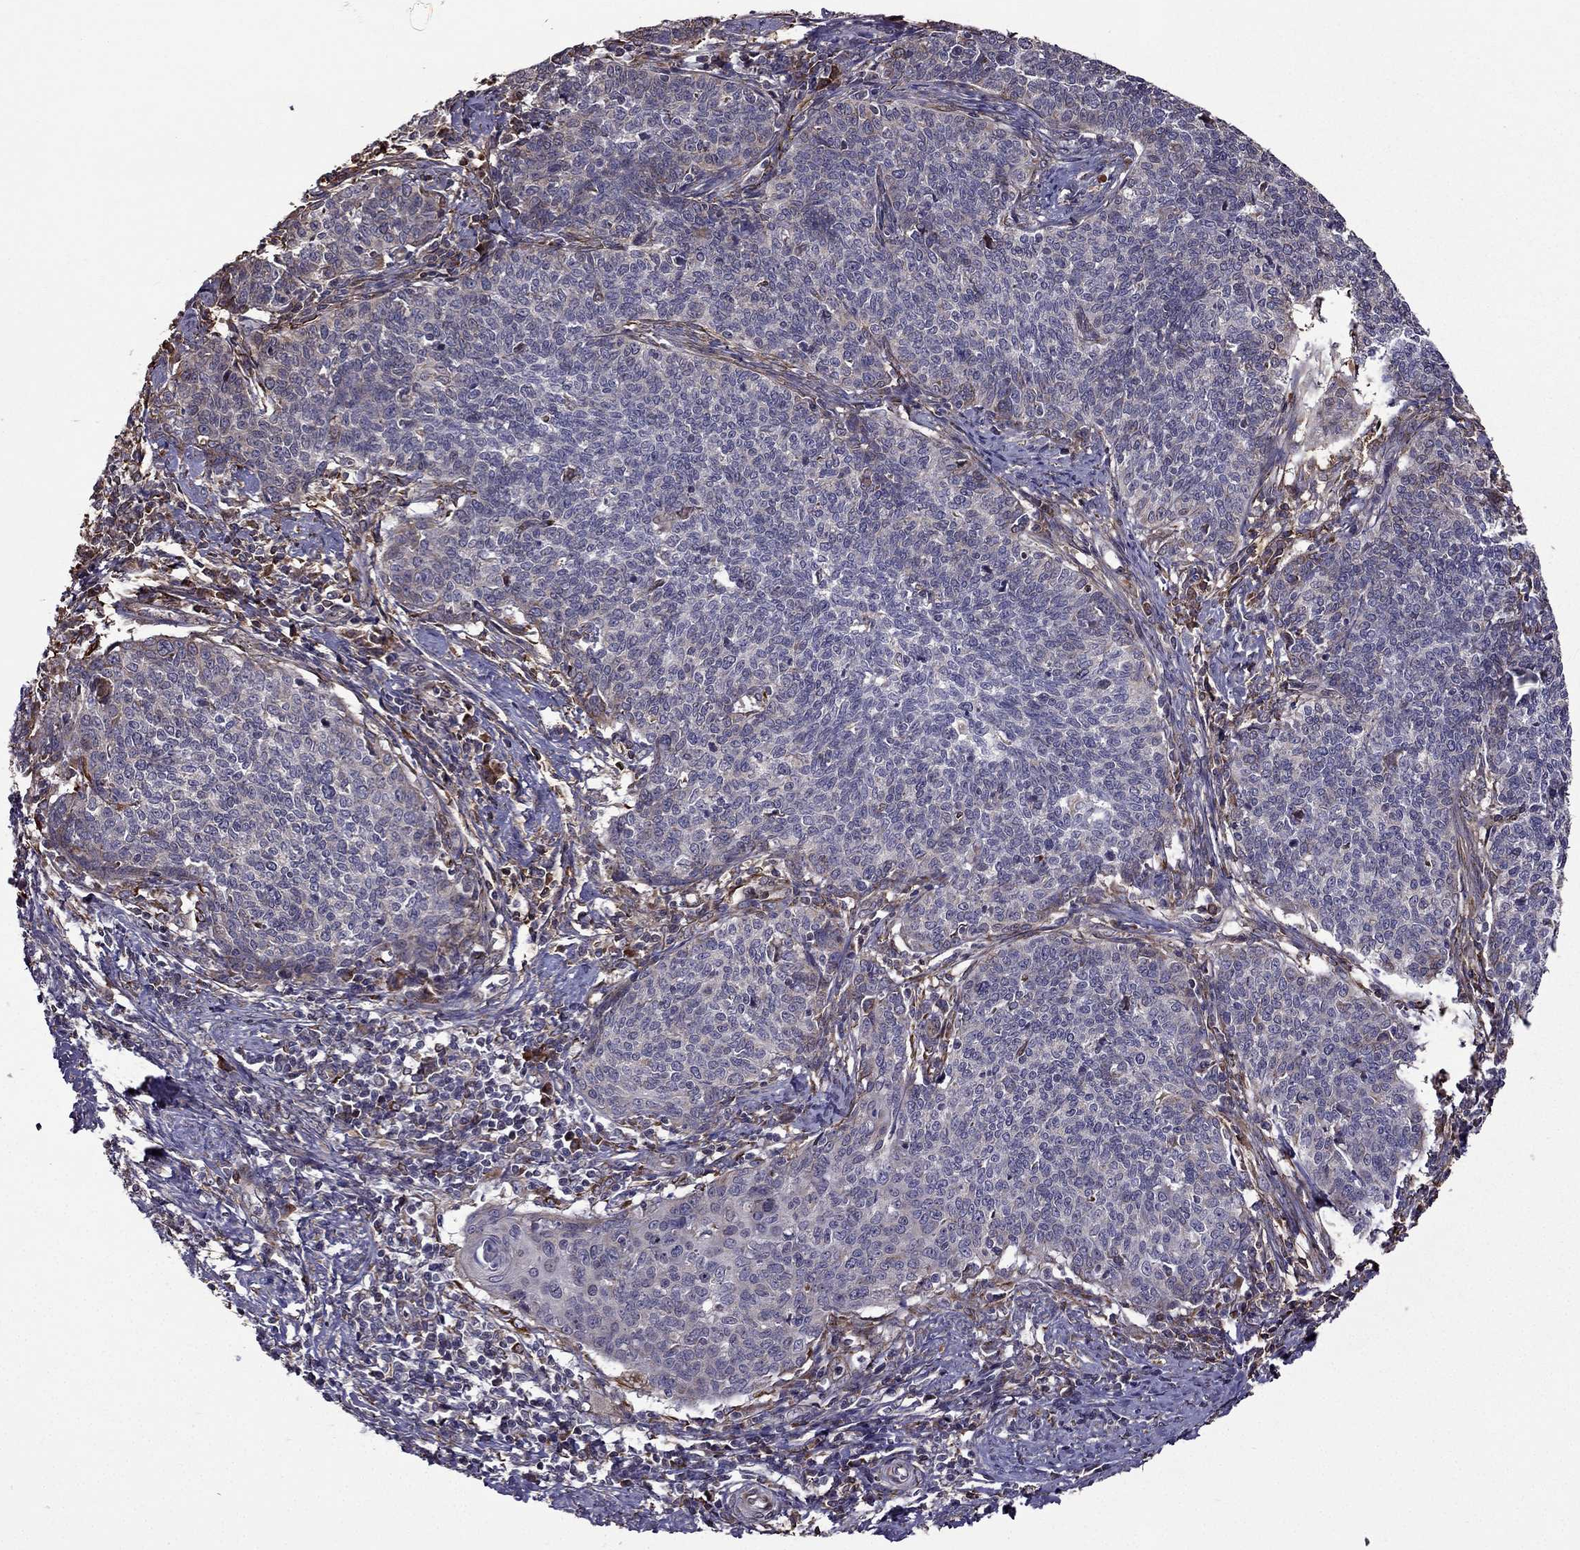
{"staining": {"intensity": "negative", "quantity": "none", "location": "none"}, "tissue": "cervical cancer", "cell_type": "Tumor cells", "image_type": "cancer", "snomed": [{"axis": "morphology", "description": "Squamous cell carcinoma, NOS"}, {"axis": "topography", "description": "Cervix"}], "caption": "Tumor cells are negative for brown protein staining in squamous cell carcinoma (cervical).", "gene": "IKBIP", "patient": {"sex": "female", "age": 39}}